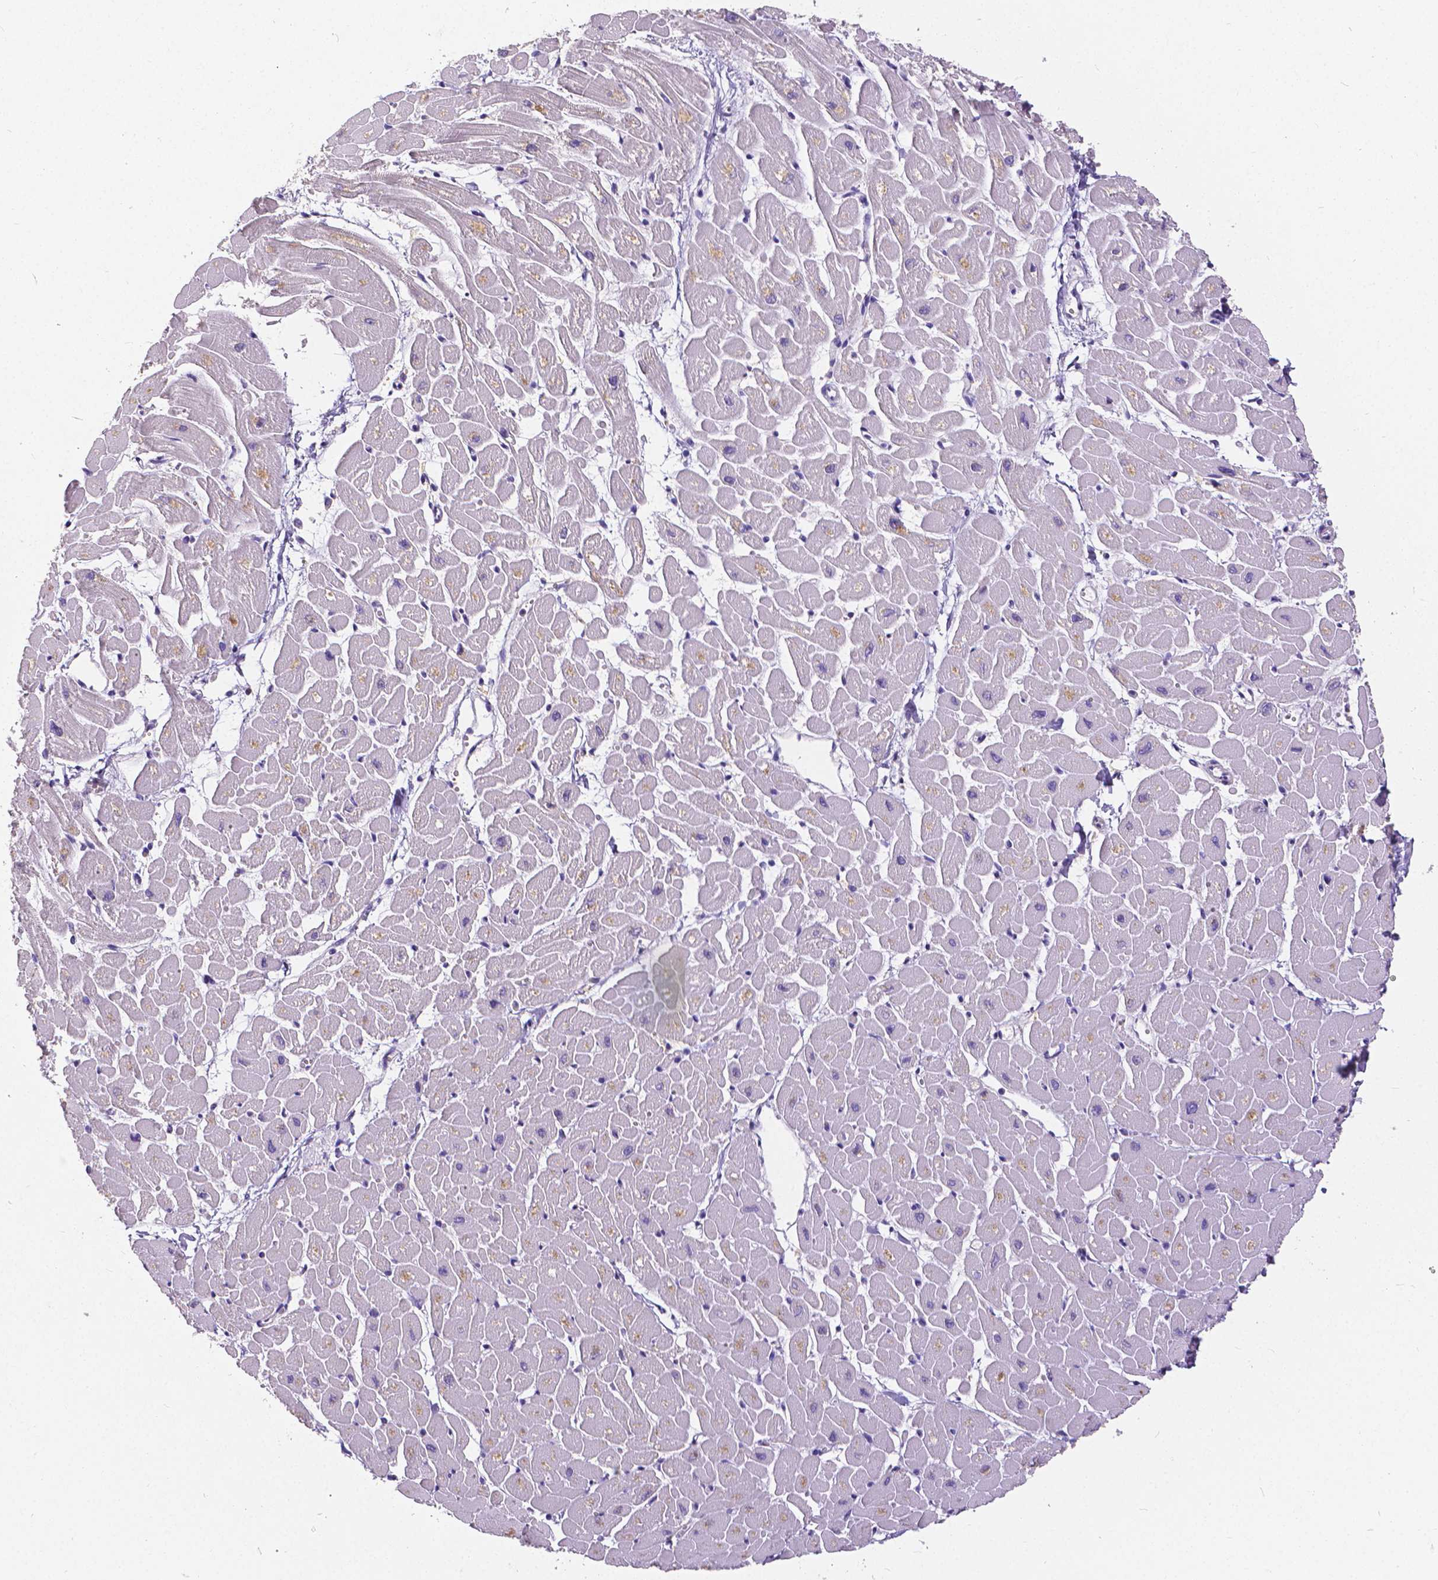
{"staining": {"intensity": "negative", "quantity": "none", "location": "none"}, "tissue": "heart muscle", "cell_type": "Cardiomyocytes", "image_type": "normal", "snomed": [{"axis": "morphology", "description": "Normal tissue, NOS"}, {"axis": "topography", "description": "Heart"}], "caption": "A high-resolution image shows immunohistochemistry staining of benign heart muscle, which displays no significant expression in cardiomyocytes. (DAB IHC visualized using brightfield microscopy, high magnification).", "gene": "CD4", "patient": {"sex": "male", "age": 57}}